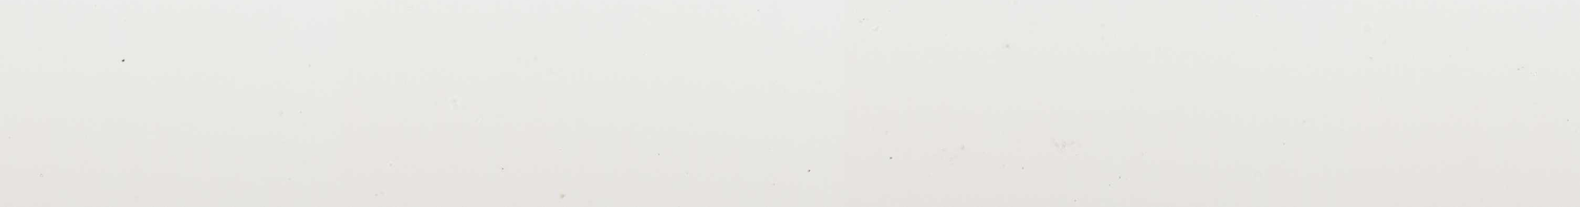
{"staining": {"intensity": "weak", "quantity": ">75%", "location": "cytoplasmic/membranous"}, "tissue": "adipose tissue", "cell_type": "Adipocytes", "image_type": "normal", "snomed": [{"axis": "morphology", "description": "Normal tissue, NOS"}, {"axis": "topography", "description": "Breast"}, {"axis": "topography", "description": "Soft tissue"}], "caption": "Protein analysis of normal adipose tissue reveals weak cytoplasmic/membranous expression in about >75% of adipocytes.", "gene": "SCYL3", "patient": {"sex": "female", "age": 25}}